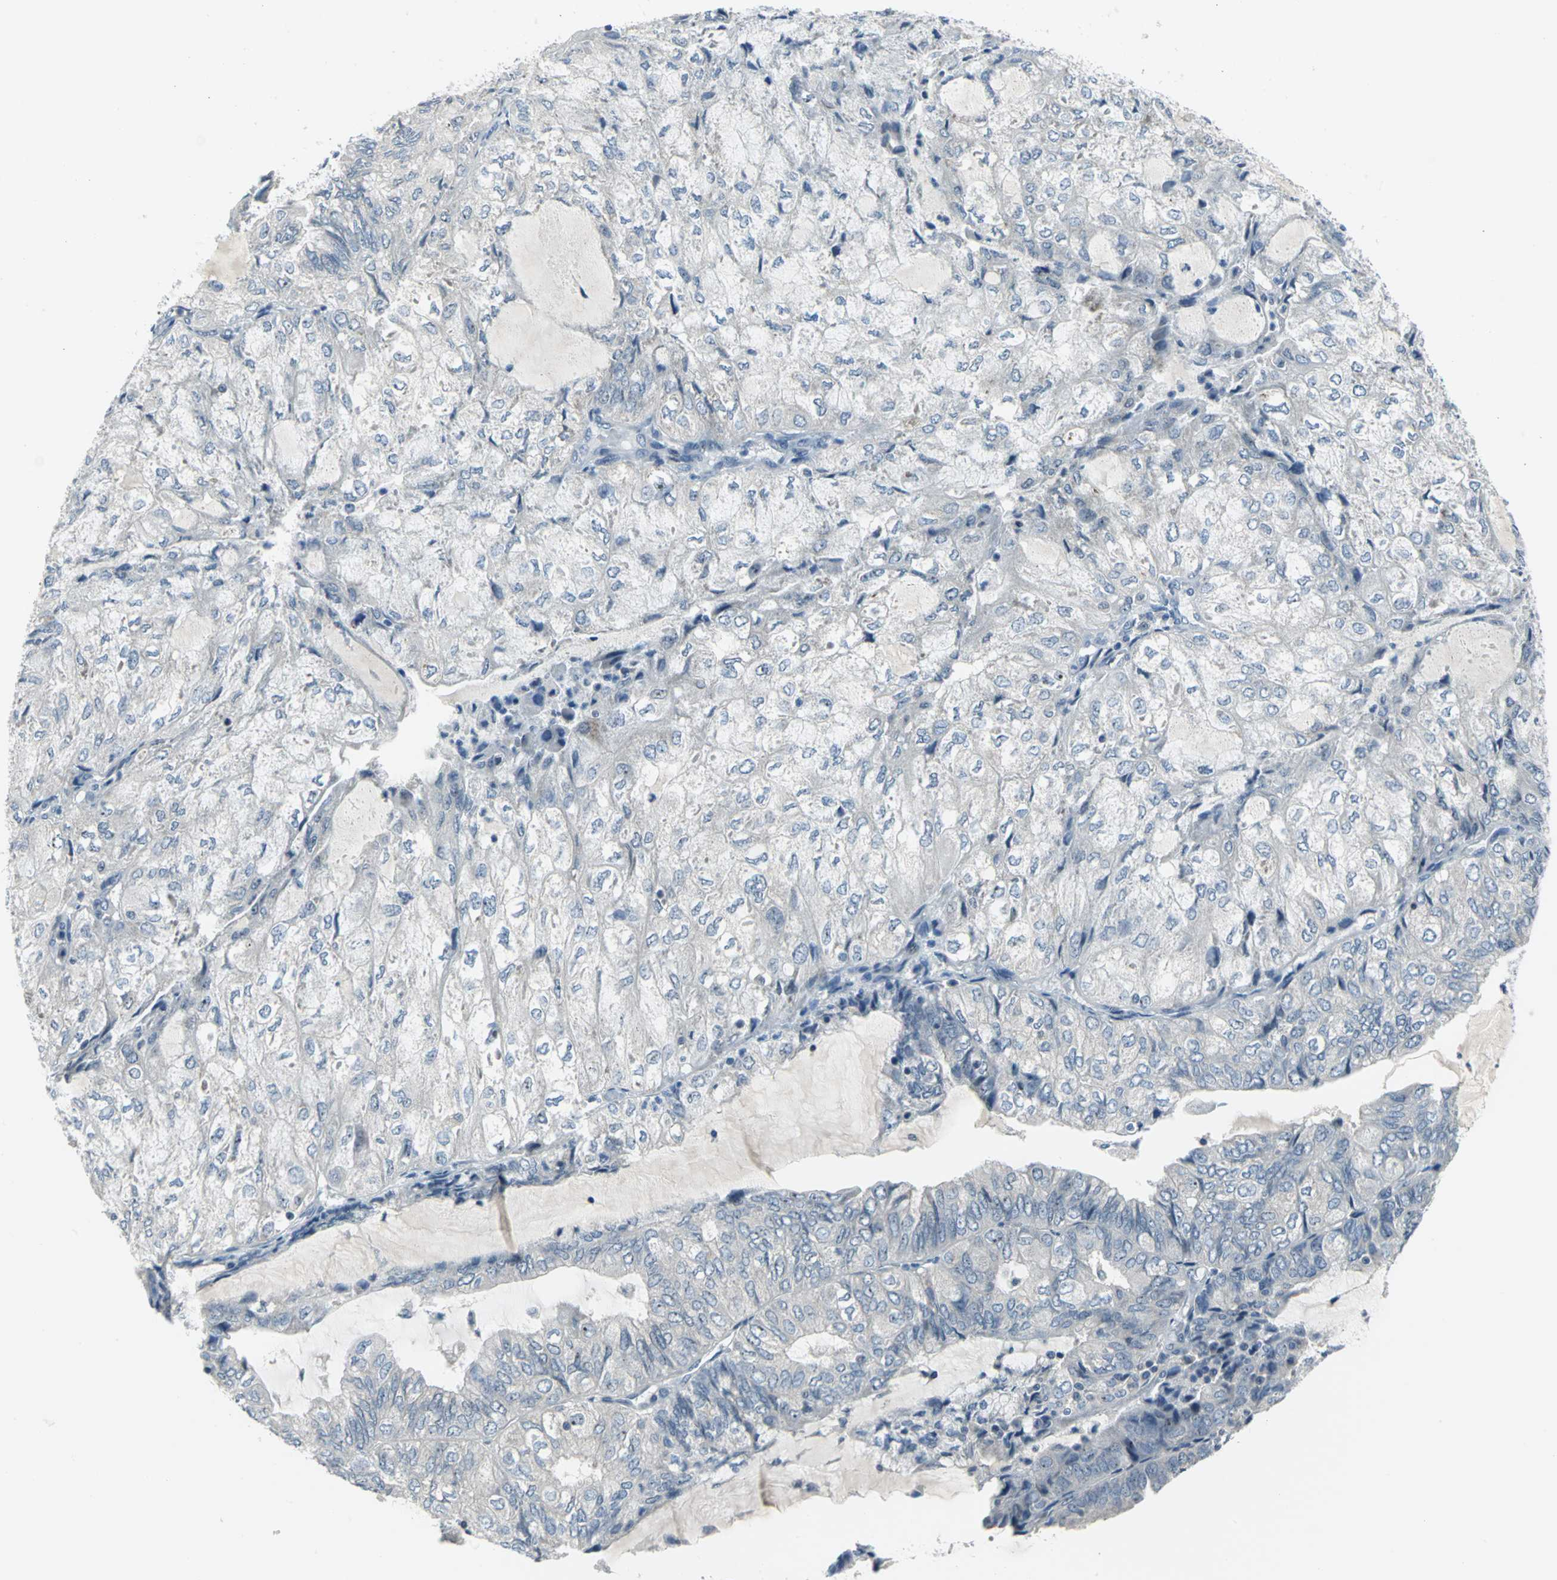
{"staining": {"intensity": "moderate", "quantity": "<25%", "location": "nuclear"}, "tissue": "endometrial cancer", "cell_type": "Tumor cells", "image_type": "cancer", "snomed": [{"axis": "morphology", "description": "Adenocarcinoma, NOS"}, {"axis": "topography", "description": "Endometrium"}], "caption": "Immunohistochemistry (IHC) of endometrial adenocarcinoma demonstrates low levels of moderate nuclear expression in about <25% of tumor cells. The protein is shown in brown color, while the nuclei are stained blue.", "gene": "MYBBP1A", "patient": {"sex": "female", "age": 81}}